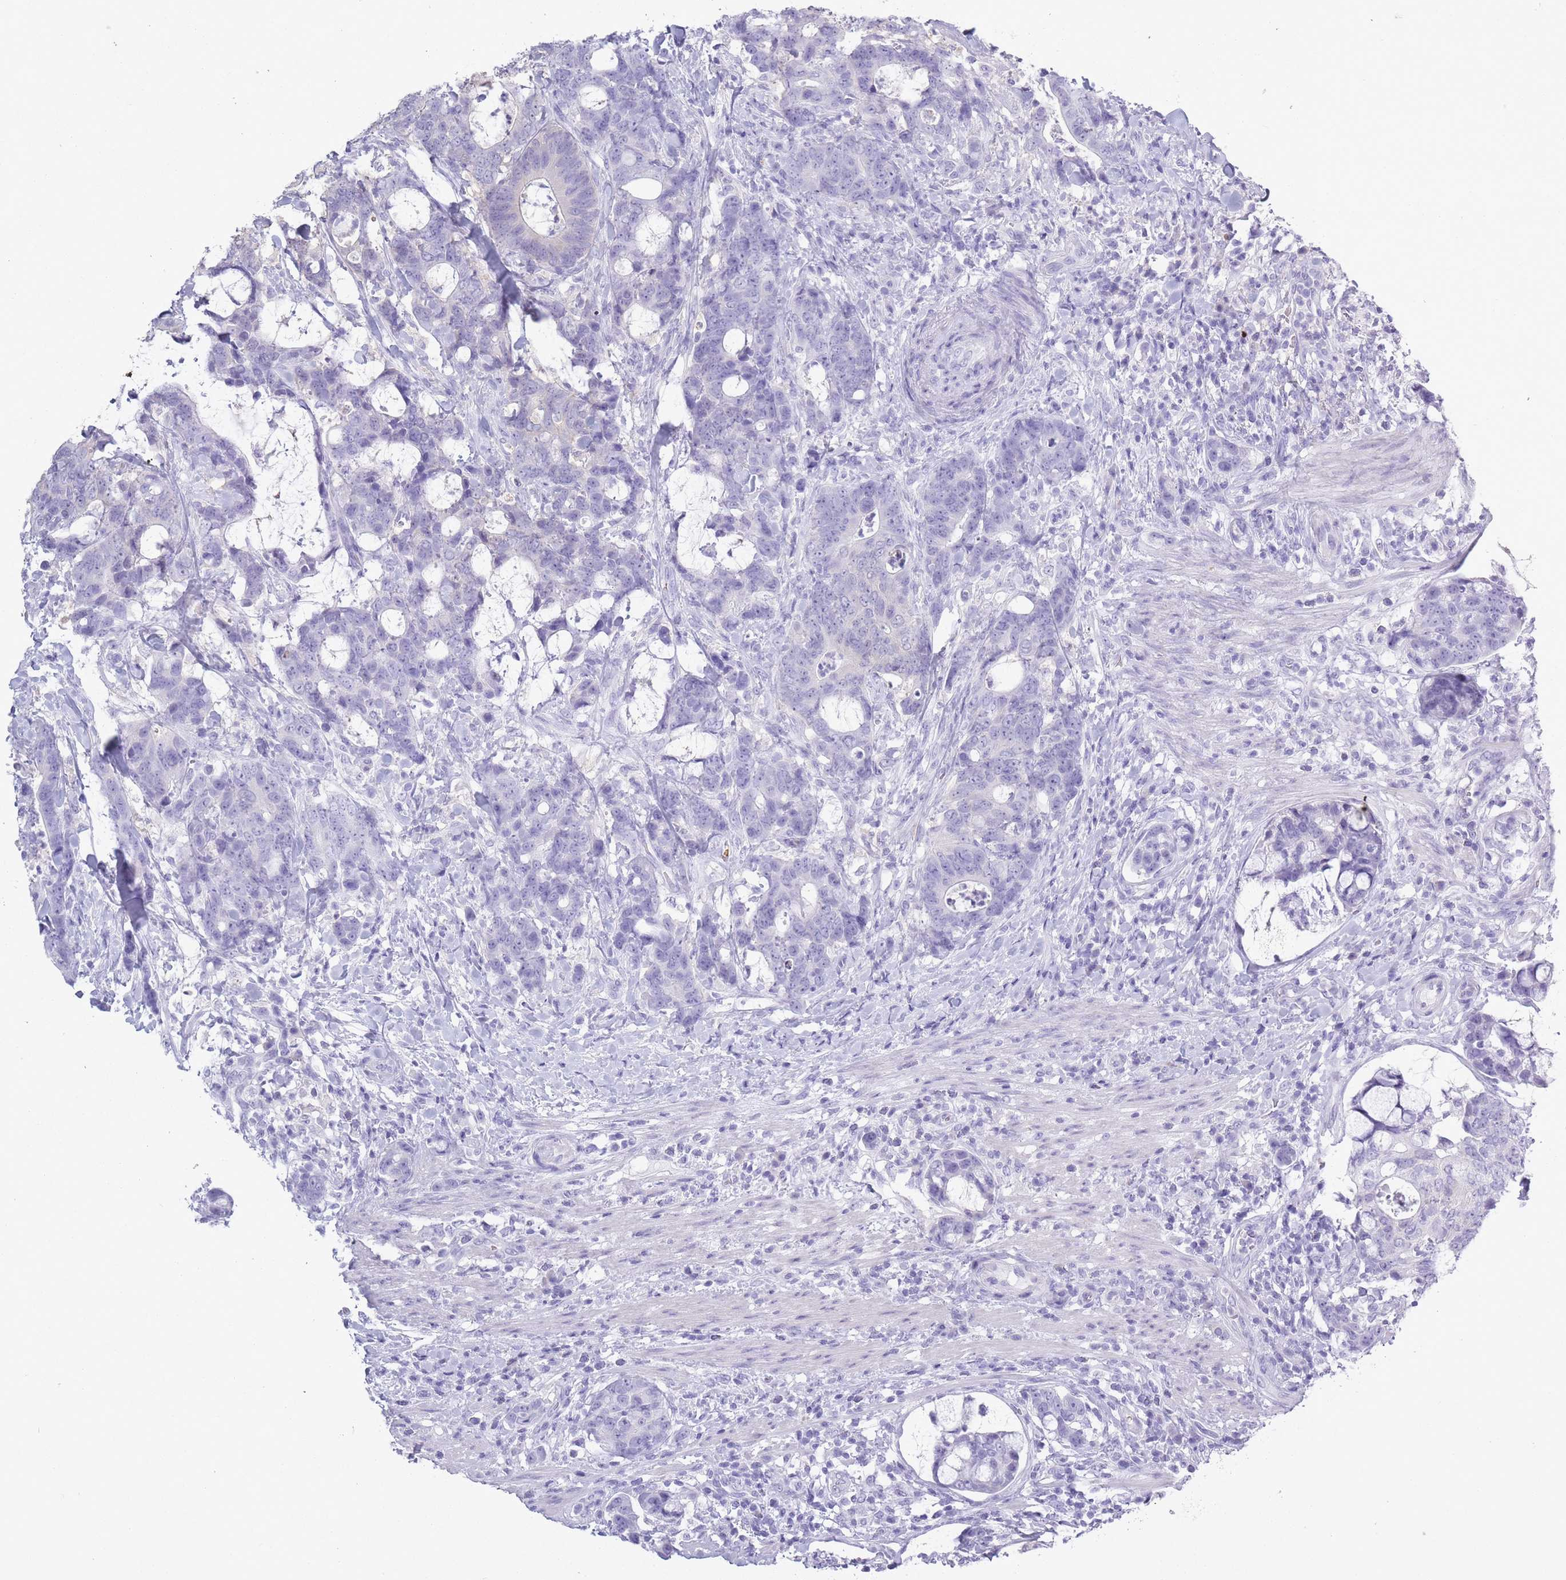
{"staining": {"intensity": "negative", "quantity": "none", "location": "none"}, "tissue": "colorectal cancer", "cell_type": "Tumor cells", "image_type": "cancer", "snomed": [{"axis": "morphology", "description": "Adenocarcinoma, NOS"}, {"axis": "topography", "description": "Colon"}], "caption": "The immunohistochemistry (IHC) photomicrograph has no significant positivity in tumor cells of colorectal adenocarcinoma tissue.", "gene": "OR7C1", "patient": {"sex": "female", "age": 82}}